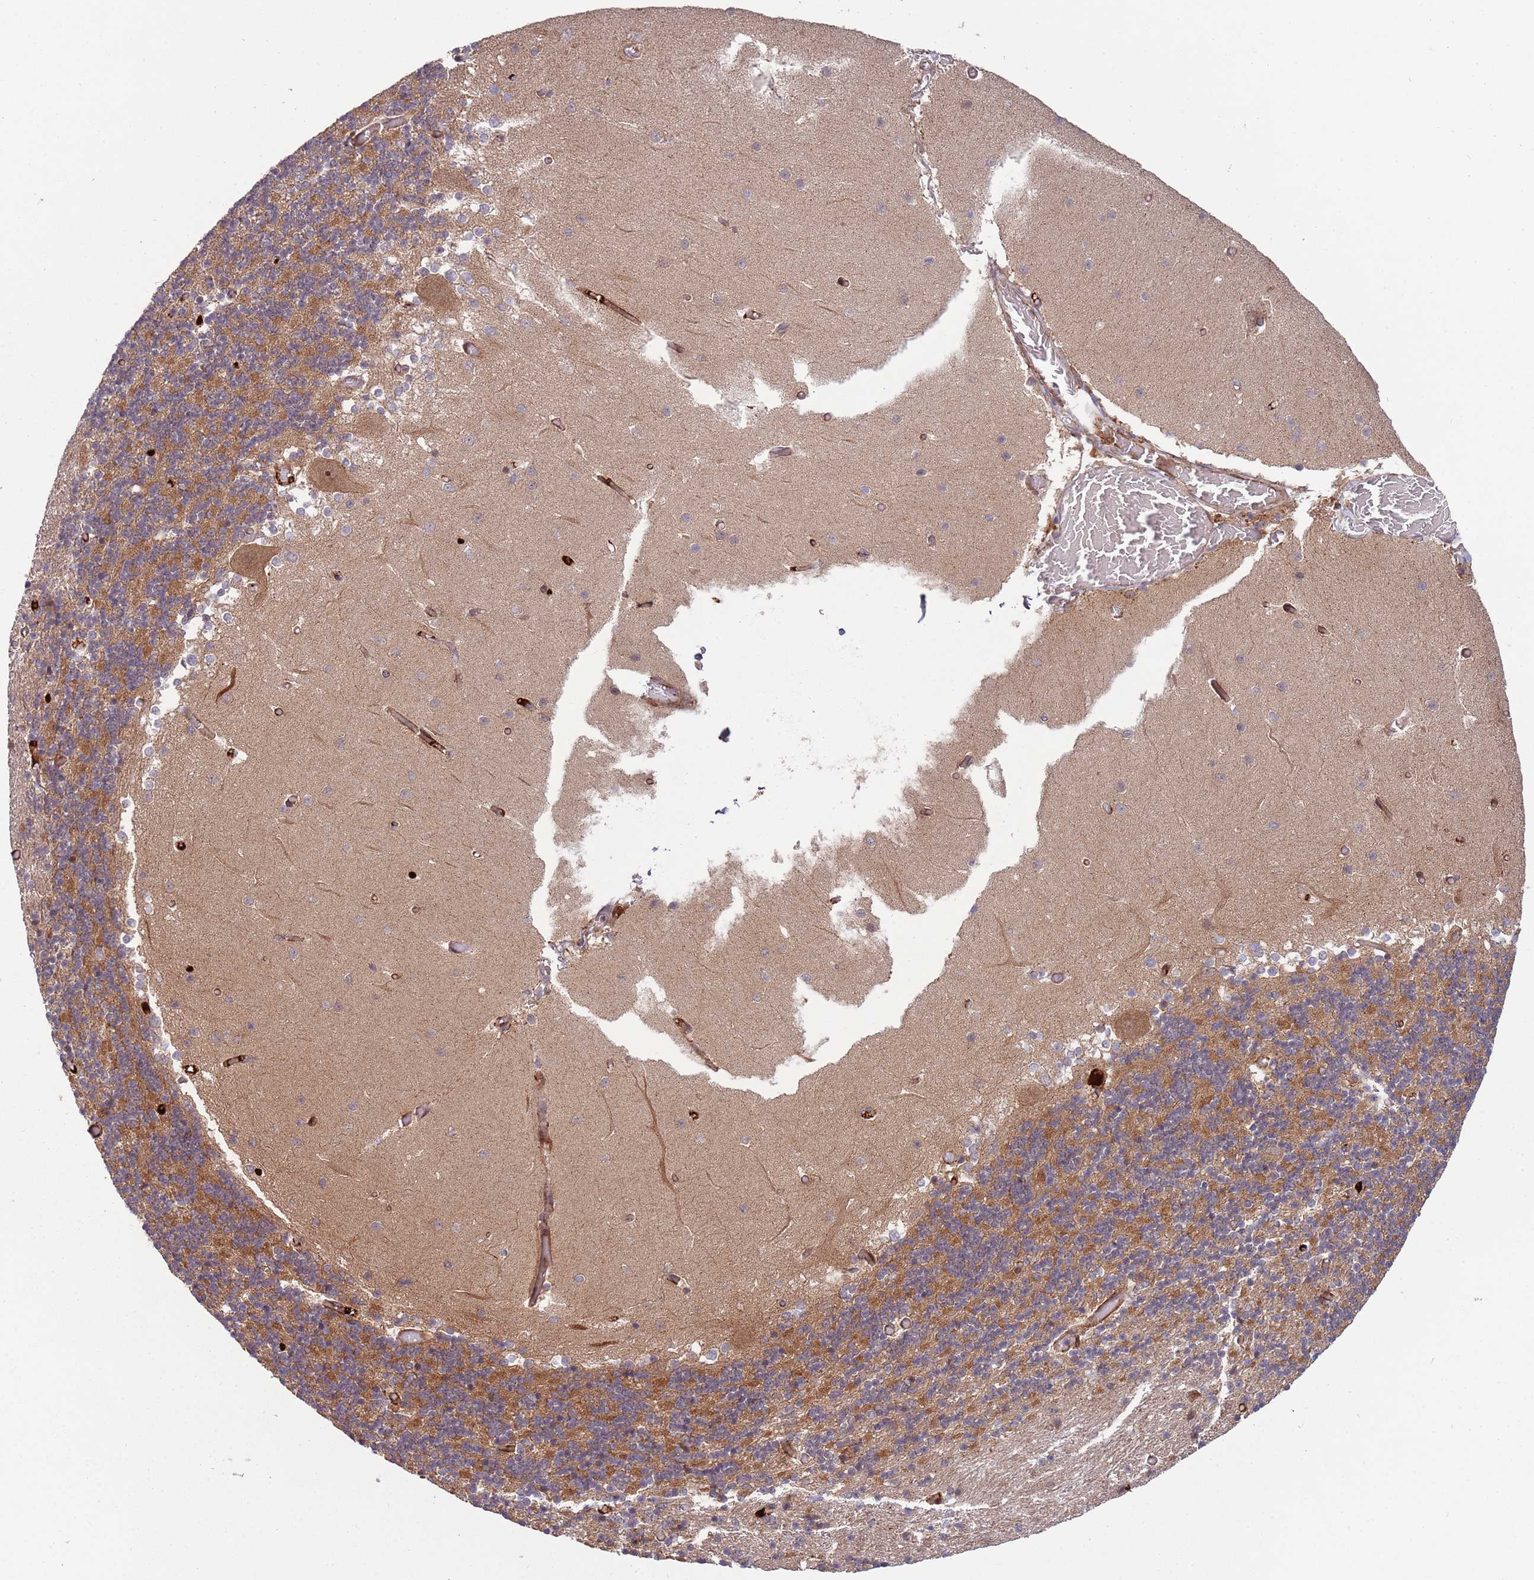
{"staining": {"intensity": "moderate", "quantity": "25%-75%", "location": "cytoplasmic/membranous"}, "tissue": "cerebellum", "cell_type": "Cells in granular layer", "image_type": "normal", "snomed": [{"axis": "morphology", "description": "Normal tissue, NOS"}, {"axis": "topography", "description": "Cerebellum"}], "caption": "Normal cerebellum demonstrates moderate cytoplasmic/membranous positivity in about 25%-75% of cells in granular layer, visualized by immunohistochemistry. (IHC, brightfield microscopy, high magnification).", "gene": "NT5DC4", "patient": {"sex": "female", "age": 28}}